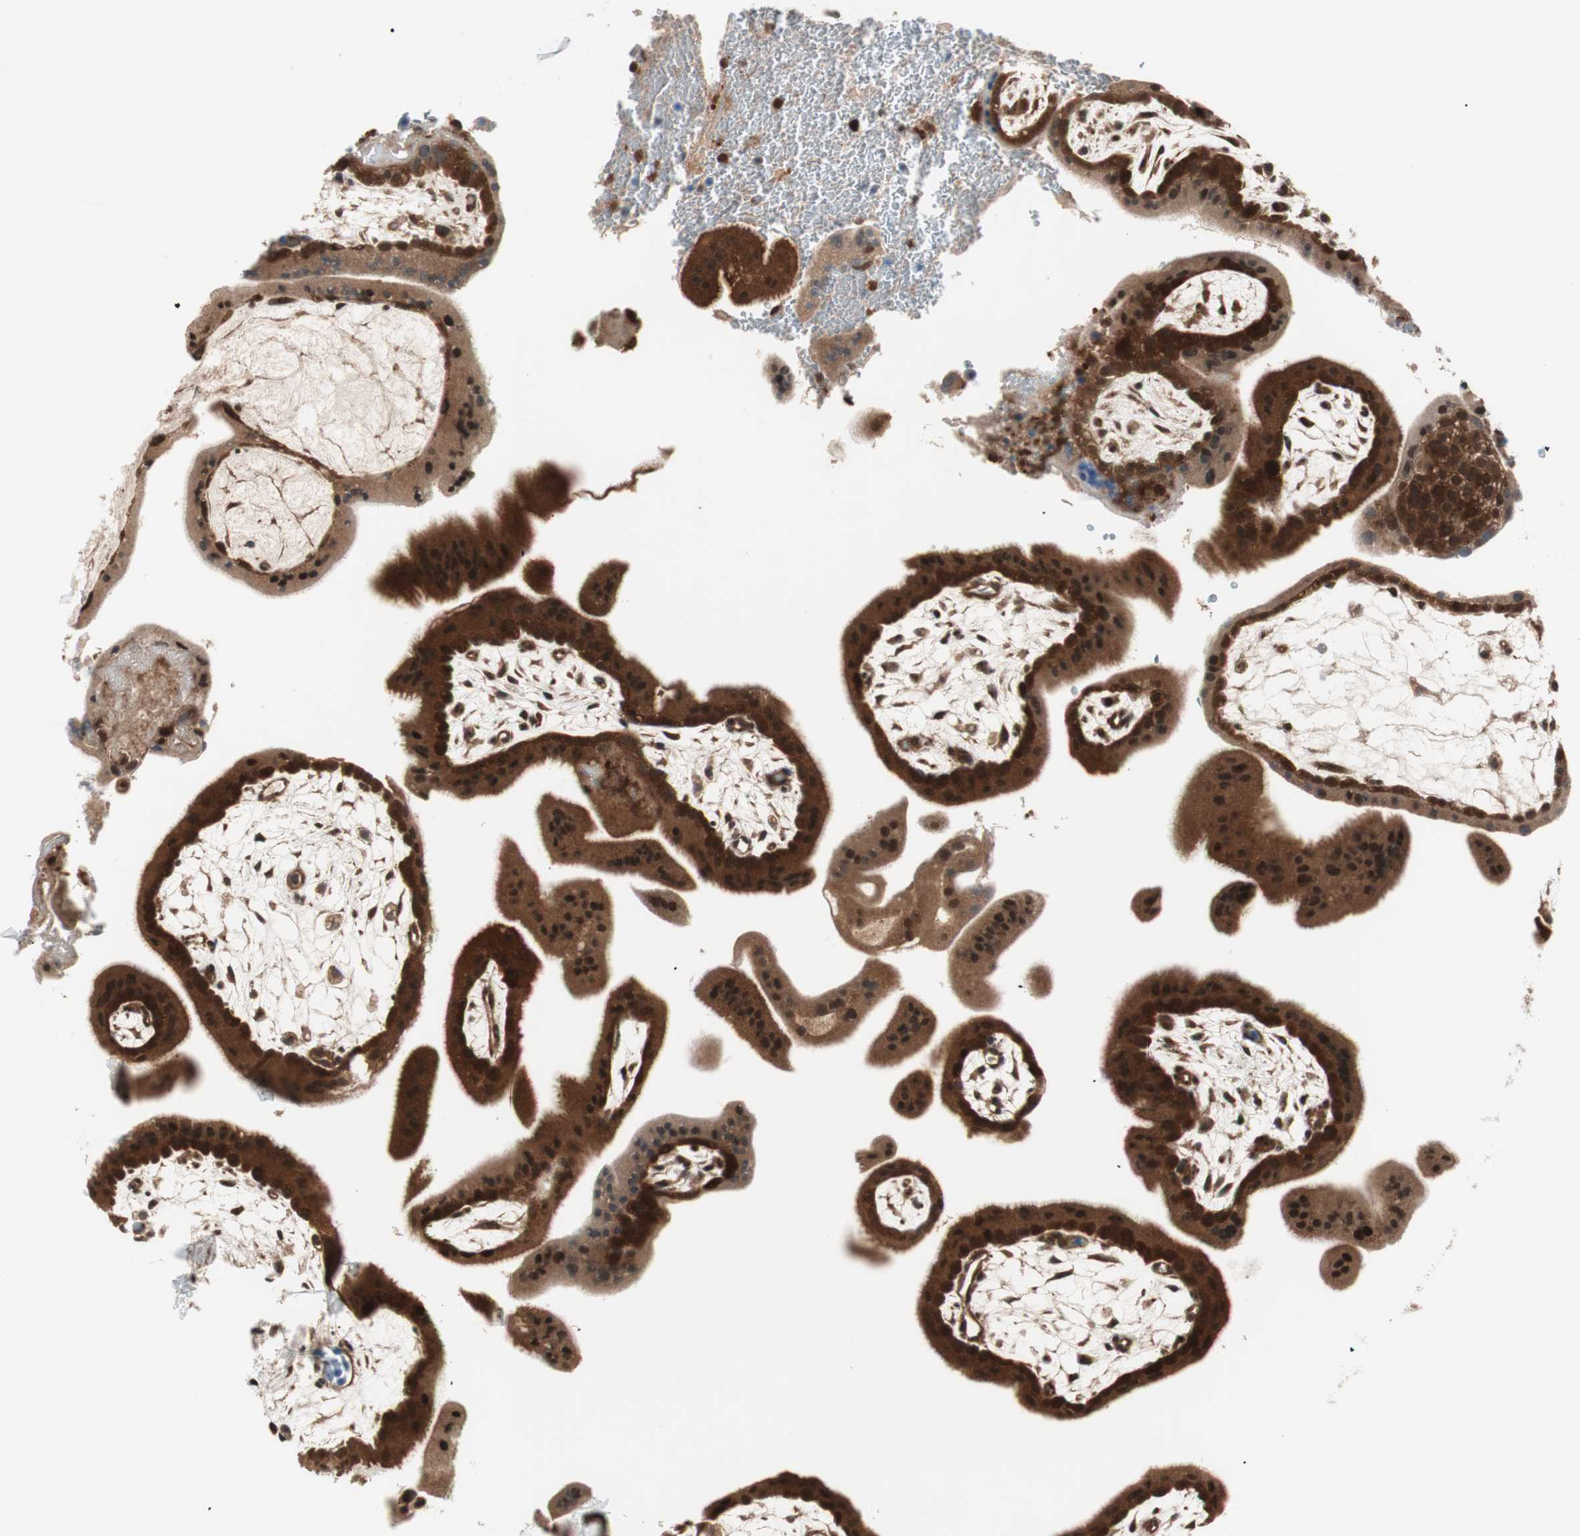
{"staining": {"intensity": "strong", "quantity": ">75%", "location": "cytoplasmic/membranous,nuclear"}, "tissue": "placenta", "cell_type": "Decidual cells", "image_type": "normal", "snomed": [{"axis": "morphology", "description": "Normal tissue, NOS"}, {"axis": "topography", "description": "Placenta"}], "caption": "Immunohistochemical staining of normal placenta exhibits >75% levels of strong cytoplasmic/membranous,nuclear protein expression in approximately >75% of decidual cells.", "gene": "PRKG2", "patient": {"sex": "female", "age": 35}}